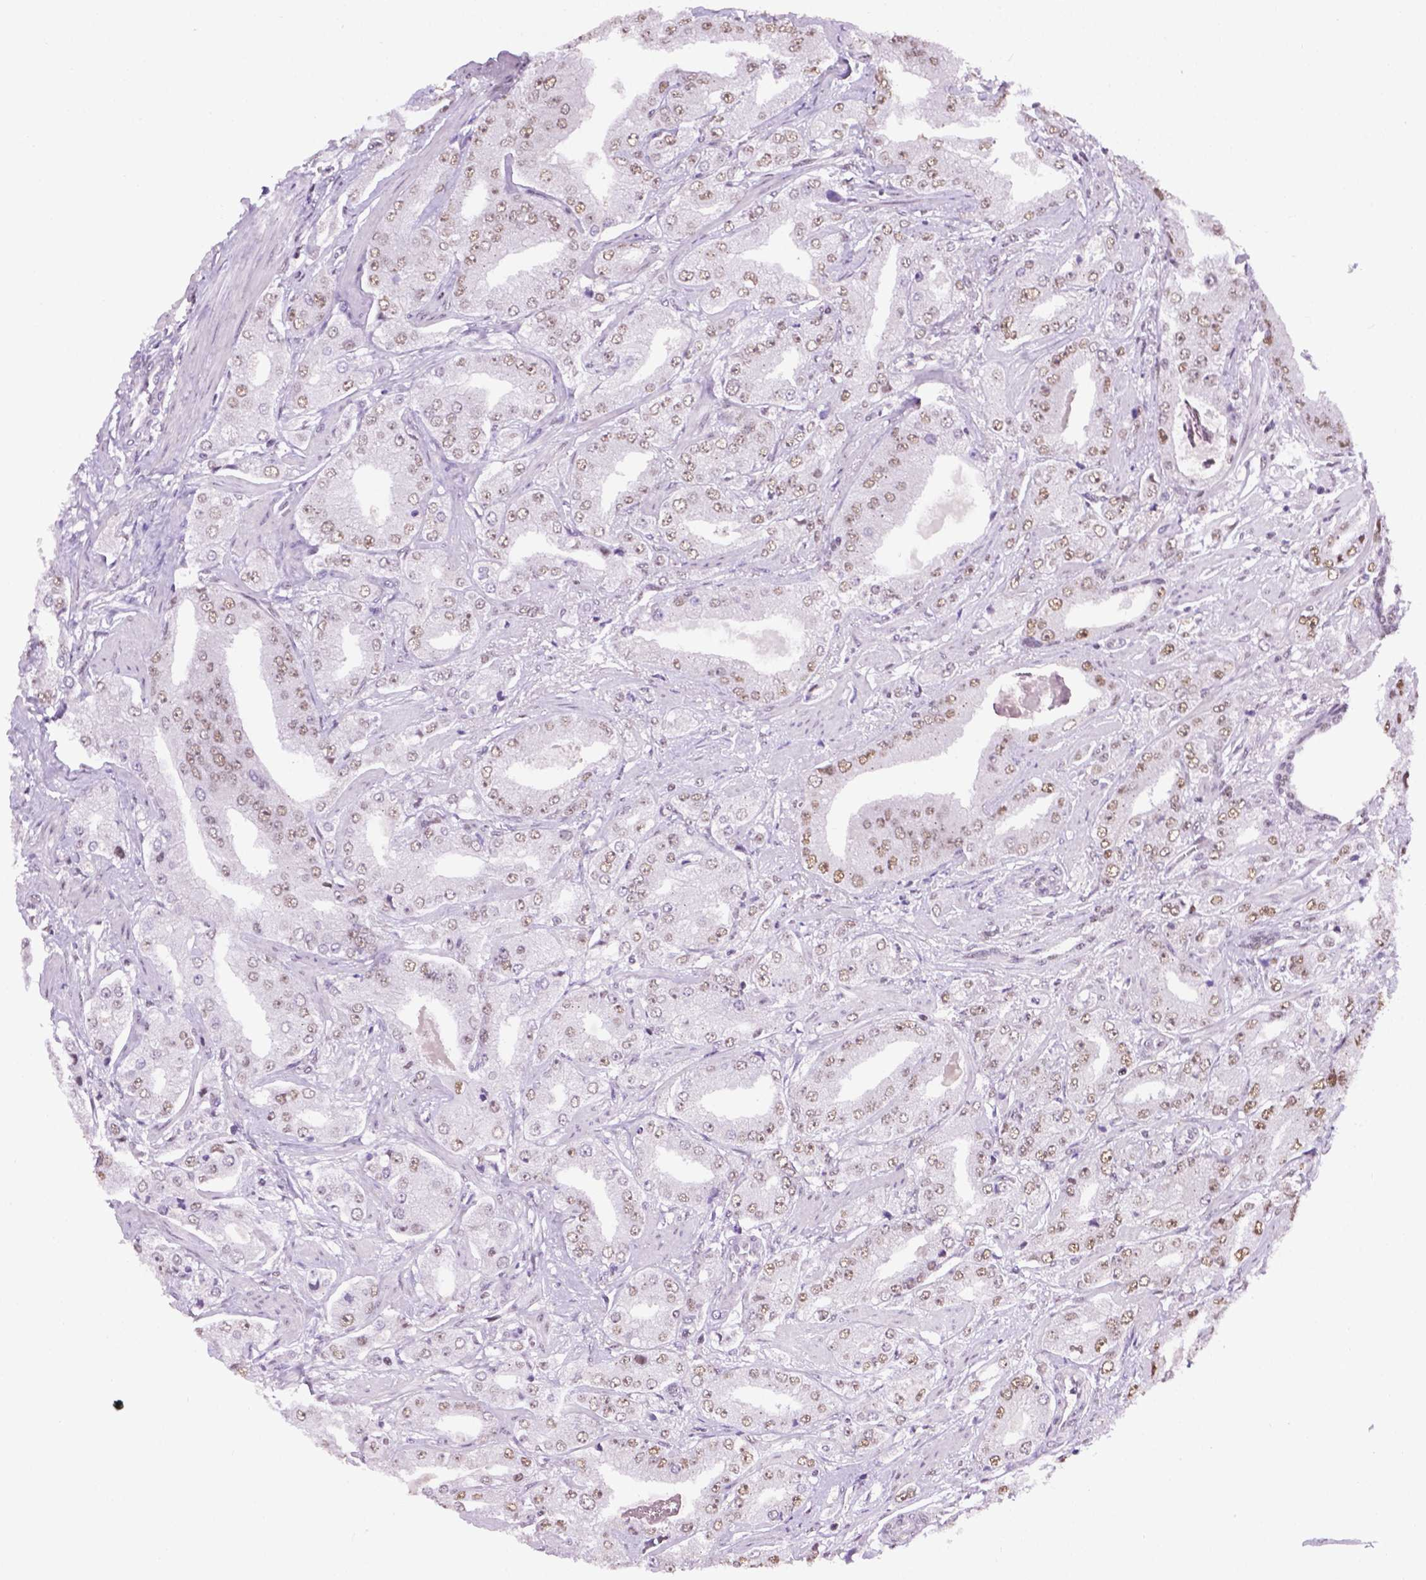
{"staining": {"intensity": "weak", "quantity": ">75%", "location": "nuclear"}, "tissue": "prostate cancer", "cell_type": "Tumor cells", "image_type": "cancer", "snomed": [{"axis": "morphology", "description": "Adenocarcinoma, Low grade"}, {"axis": "topography", "description": "Prostate"}], "caption": "Tumor cells exhibit weak nuclear positivity in about >75% of cells in low-grade adenocarcinoma (prostate).", "gene": "ABI2", "patient": {"sex": "male", "age": 60}}